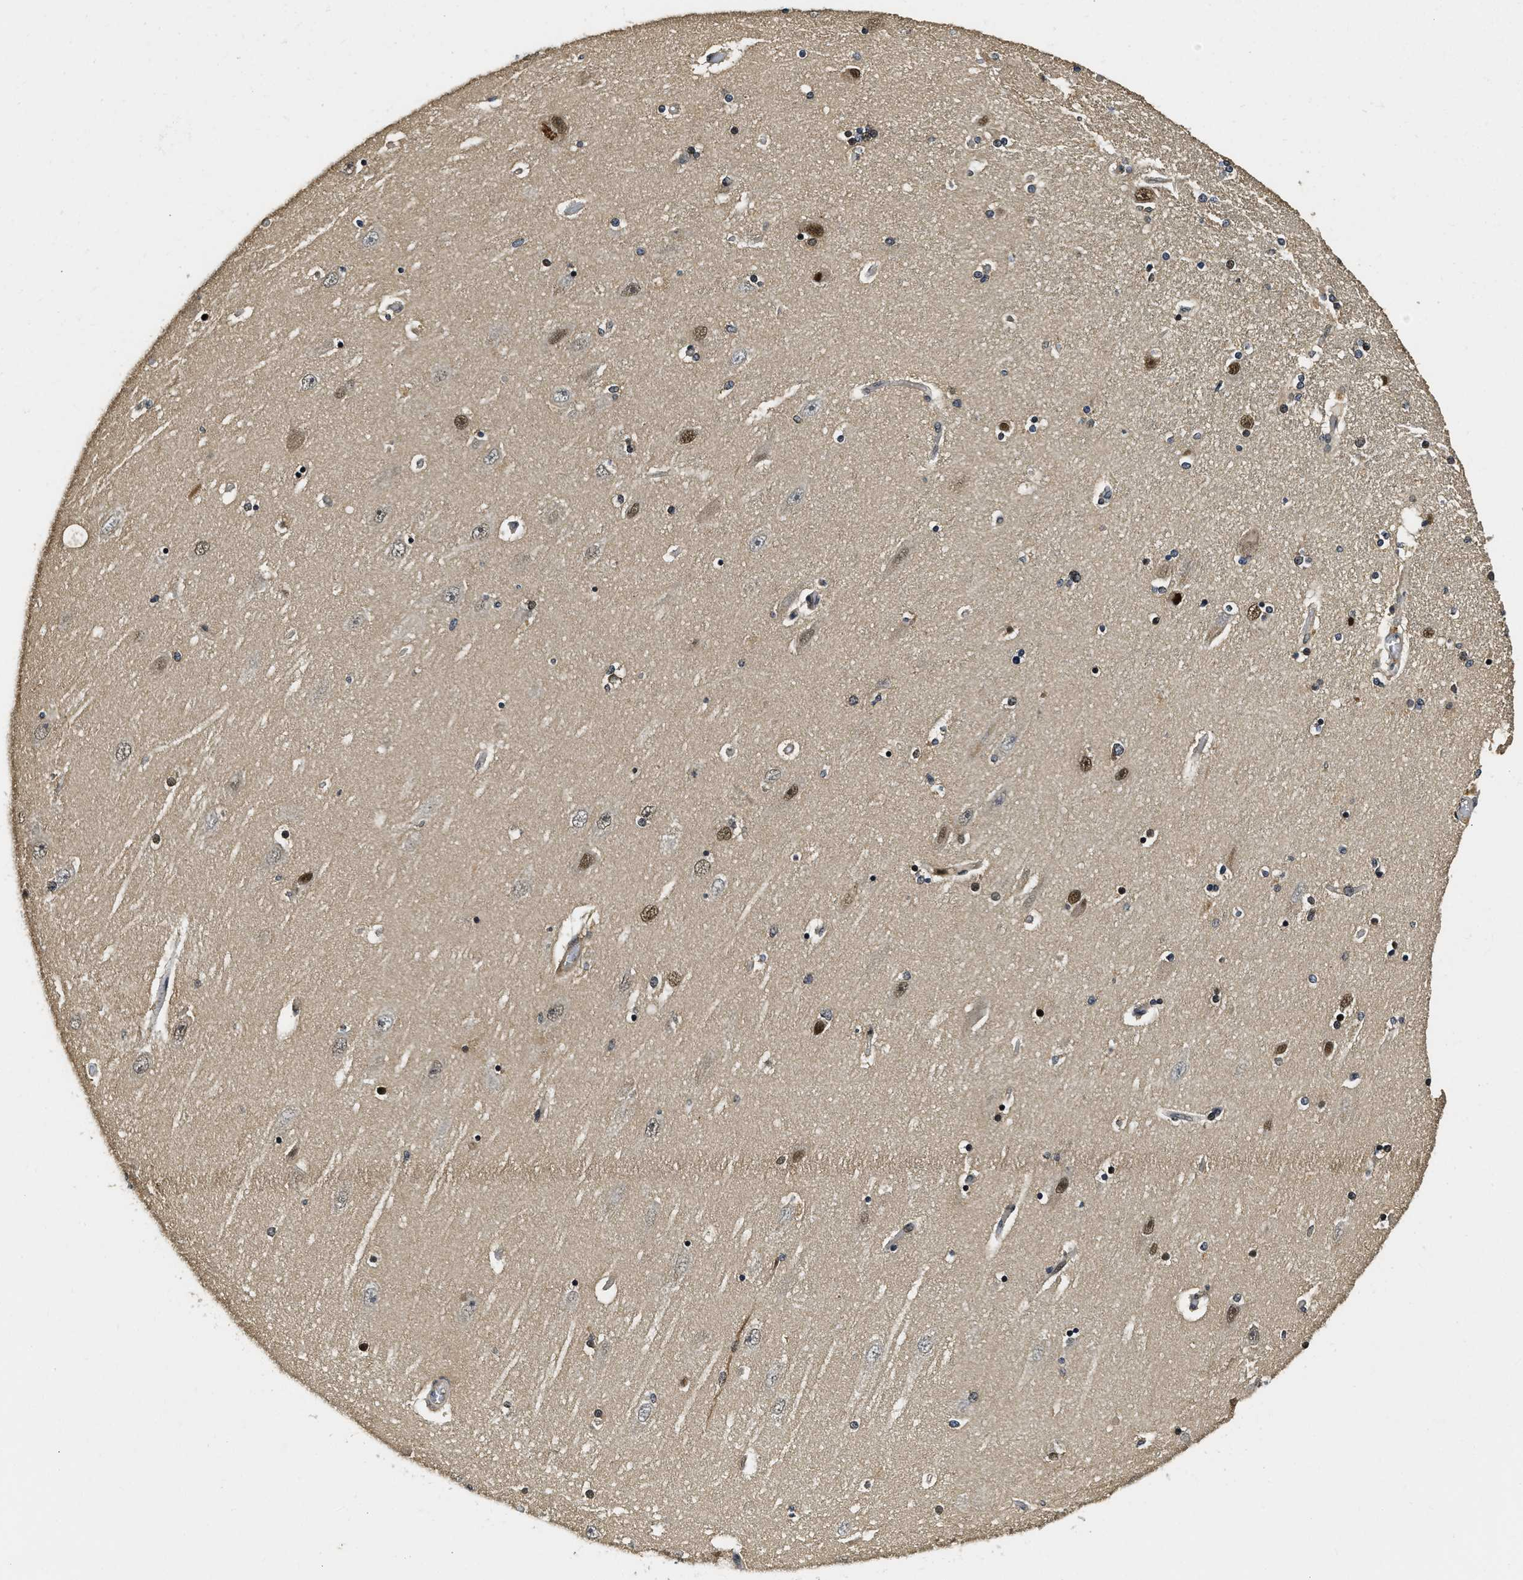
{"staining": {"intensity": "strong", "quantity": "25%-75%", "location": "nuclear"}, "tissue": "hippocampus", "cell_type": "Glial cells", "image_type": "normal", "snomed": [{"axis": "morphology", "description": "Normal tissue, NOS"}, {"axis": "topography", "description": "Hippocampus"}], "caption": "An image of human hippocampus stained for a protein reveals strong nuclear brown staining in glial cells.", "gene": "ADSL", "patient": {"sex": "female", "age": 54}}